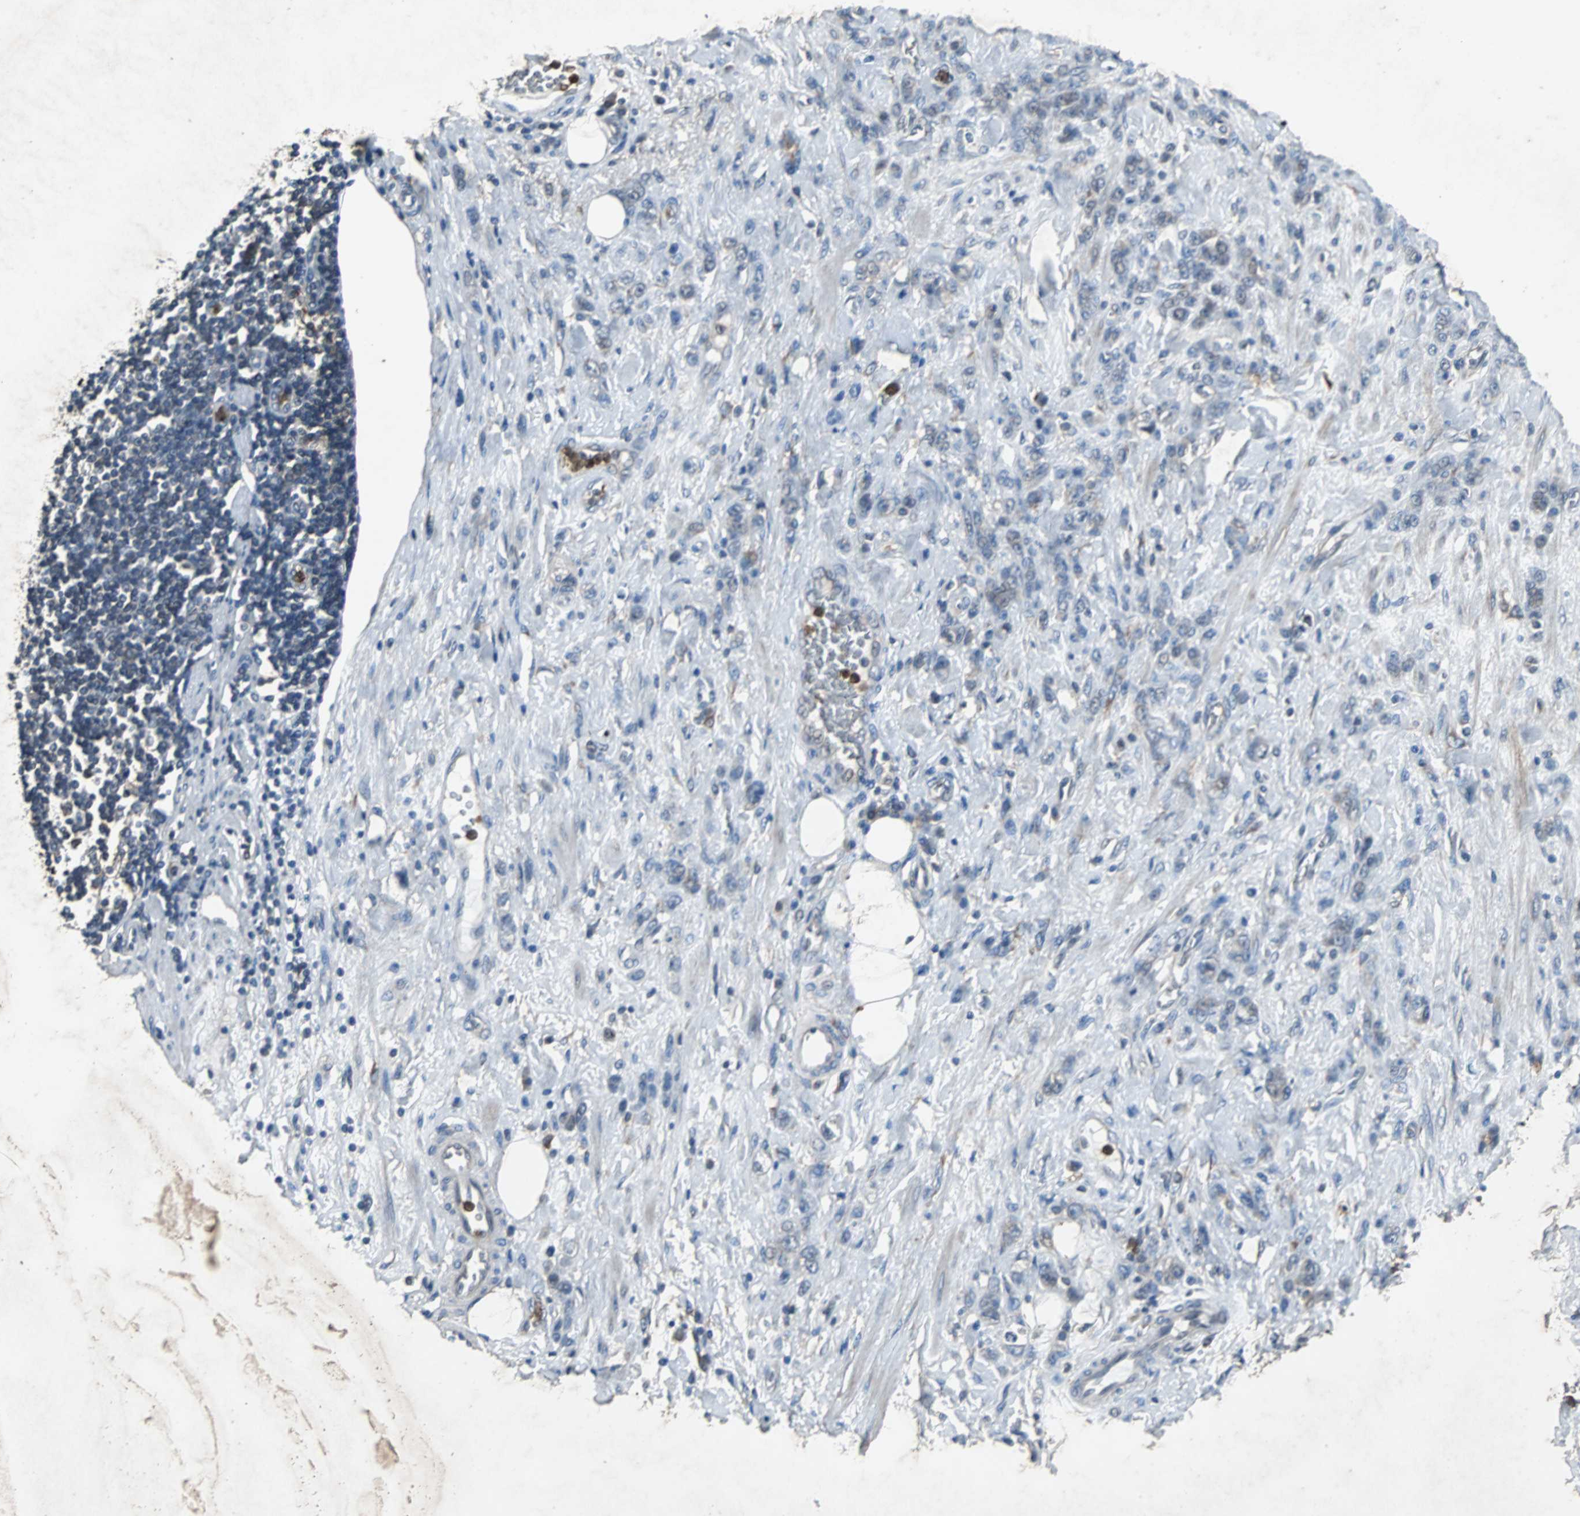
{"staining": {"intensity": "weak", "quantity": "<25%", "location": "cytoplasmic/membranous"}, "tissue": "stomach cancer", "cell_type": "Tumor cells", "image_type": "cancer", "snomed": [{"axis": "morphology", "description": "Adenocarcinoma, NOS"}, {"axis": "topography", "description": "Stomach"}], "caption": "Immunohistochemistry (IHC) of human adenocarcinoma (stomach) exhibits no expression in tumor cells. (DAB (3,3'-diaminobenzidine) IHC with hematoxylin counter stain).", "gene": "SOS1", "patient": {"sex": "male", "age": 82}}